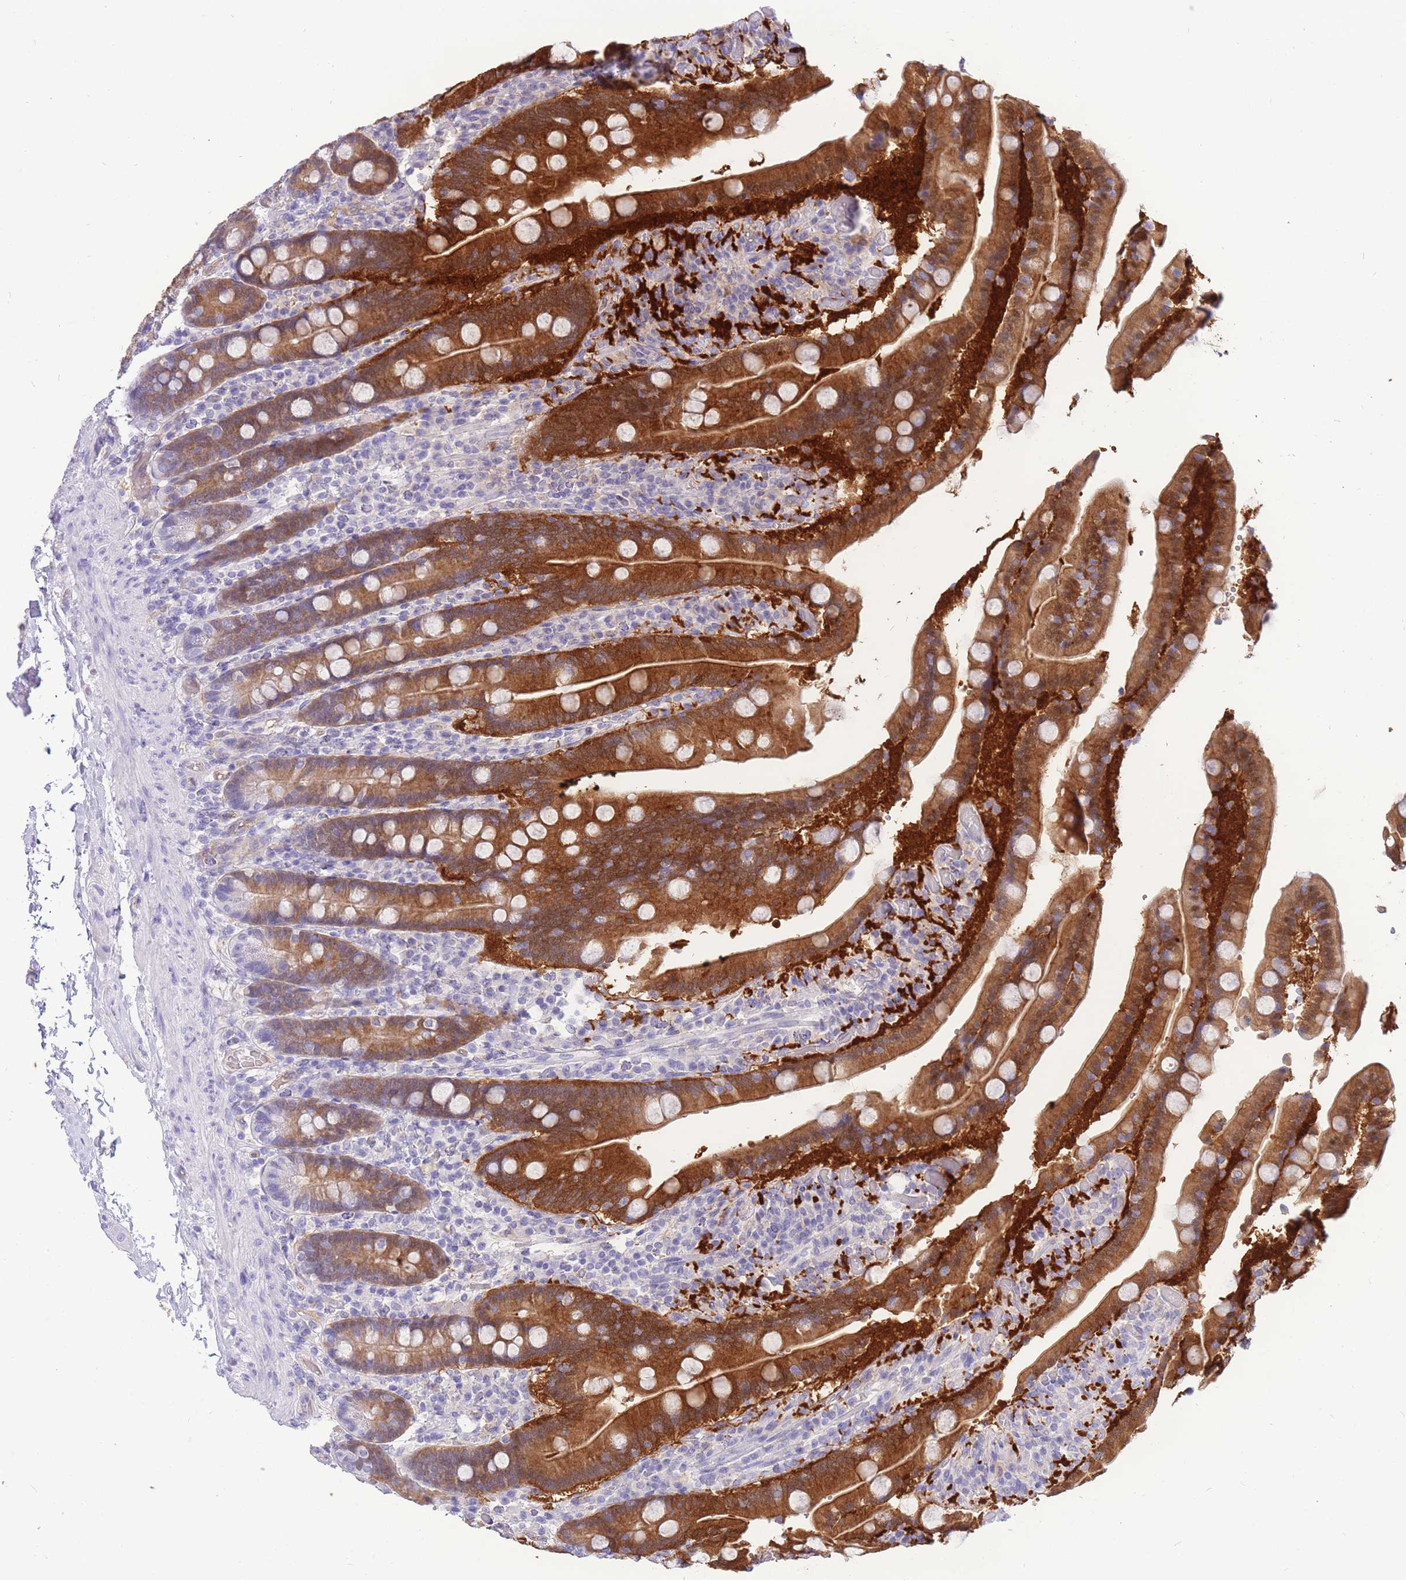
{"staining": {"intensity": "moderate", "quantity": ">75%", "location": "cytoplasmic/membranous"}, "tissue": "duodenum", "cell_type": "Glandular cells", "image_type": "normal", "snomed": [{"axis": "morphology", "description": "Normal tissue, NOS"}, {"axis": "topography", "description": "Duodenum"}], "caption": "The histopathology image reveals staining of unremarkable duodenum, revealing moderate cytoplasmic/membranous protein positivity (brown color) within glandular cells. (DAB (3,3'-diaminobenzidine) = brown stain, brightfield microscopy at high magnification).", "gene": "SULT1A1", "patient": {"sex": "female", "age": 62}}